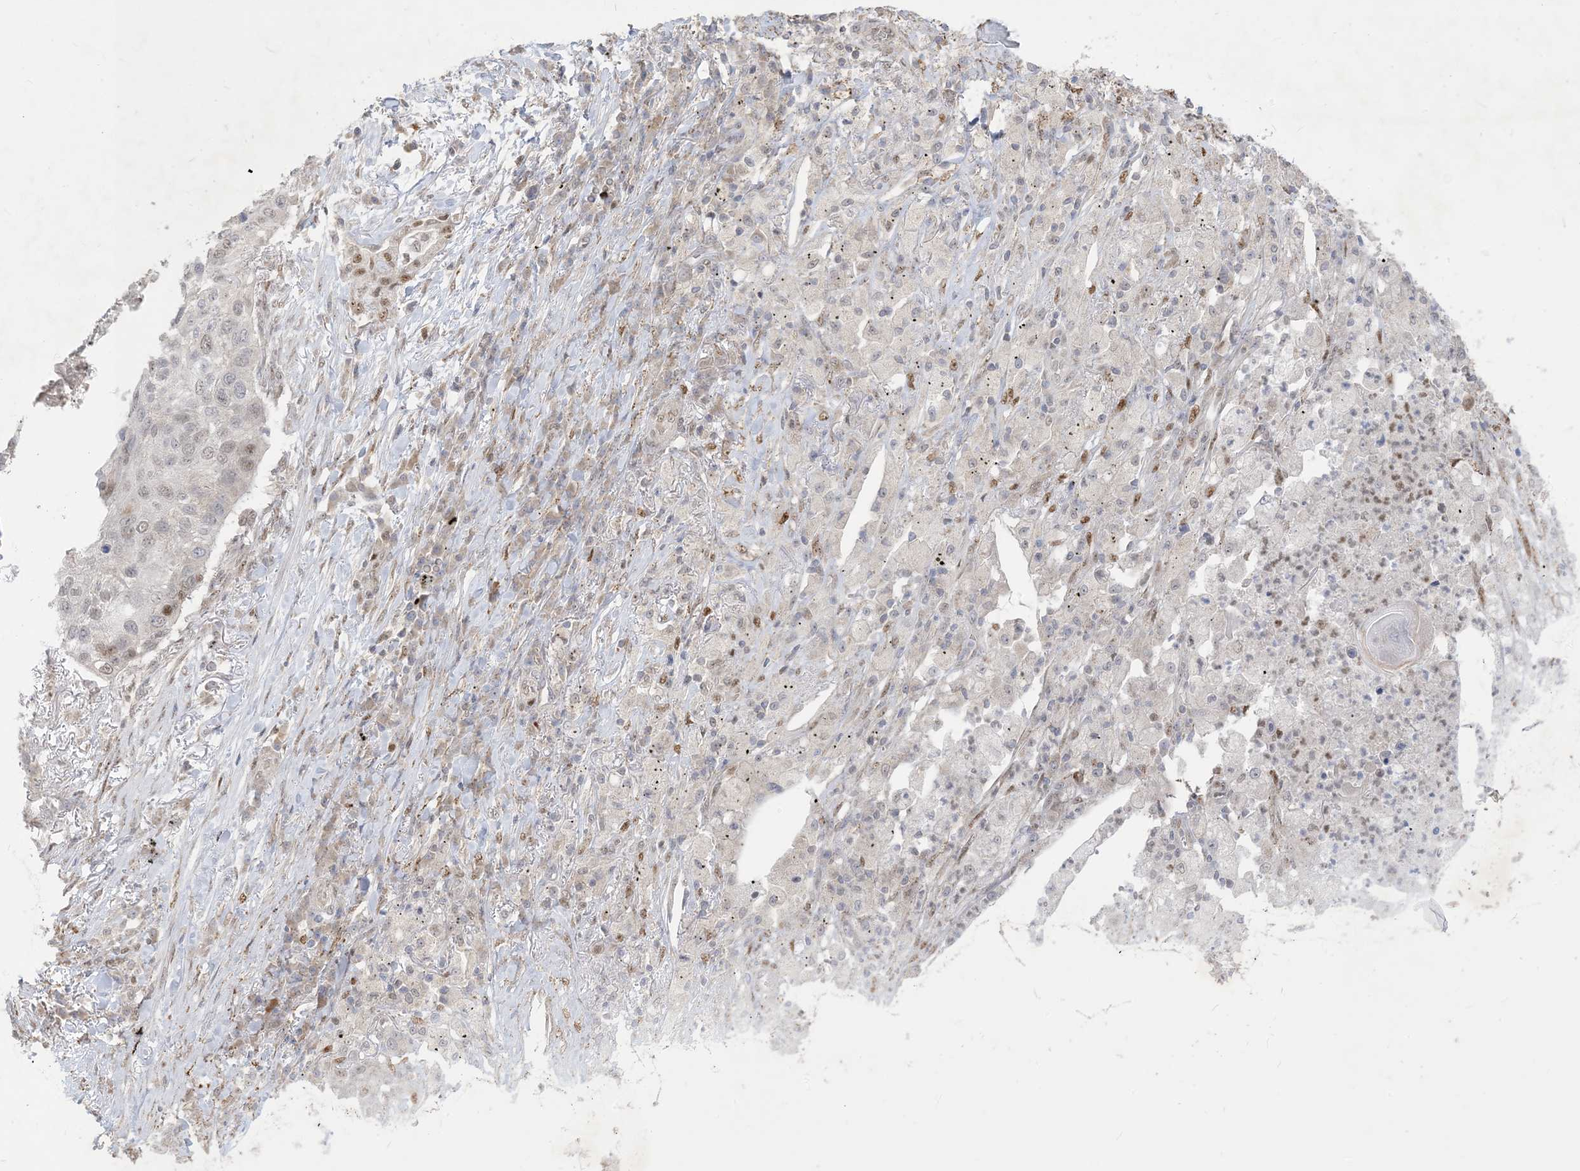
{"staining": {"intensity": "weak", "quantity": "<25%", "location": "nuclear"}, "tissue": "lung cancer", "cell_type": "Tumor cells", "image_type": "cancer", "snomed": [{"axis": "morphology", "description": "Squamous cell carcinoma, NOS"}, {"axis": "topography", "description": "Lung"}], "caption": "Tumor cells show no significant positivity in squamous cell carcinoma (lung).", "gene": "BHLHE40", "patient": {"sex": "female", "age": 63}}